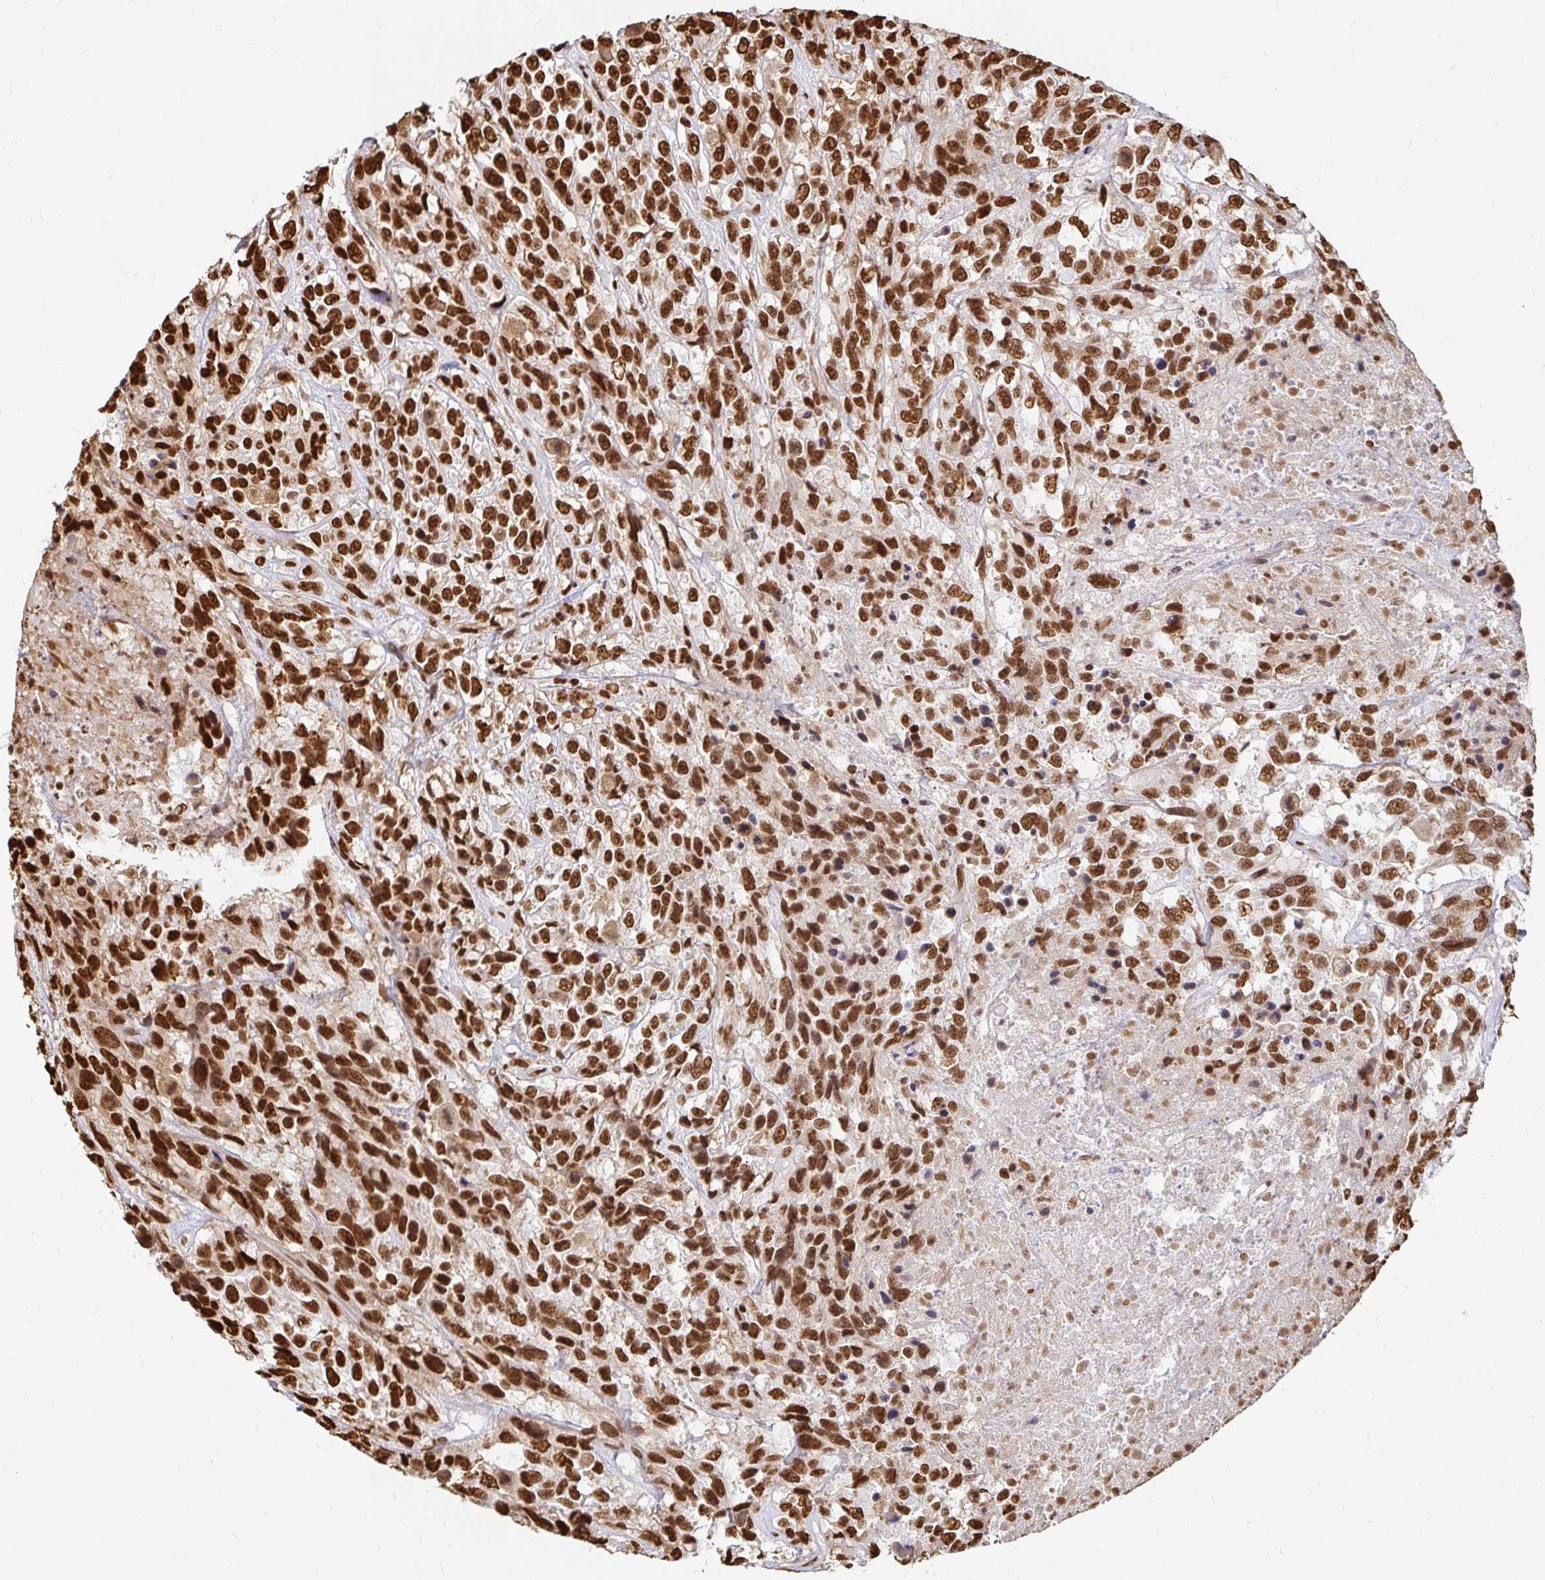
{"staining": {"intensity": "strong", "quantity": ">75%", "location": "nuclear"}, "tissue": "urothelial cancer", "cell_type": "Tumor cells", "image_type": "cancer", "snomed": [{"axis": "morphology", "description": "Urothelial carcinoma, High grade"}, {"axis": "topography", "description": "Urinary bladder"}], "caption": "Approximately >75% of tumor cells in urothelial cancer demonstrate strong nuclear protein expression as visualized by brown immunohistochemical staining.", "gene": "HNRNPU", "patient": {"sex": "female", "age": 70}}